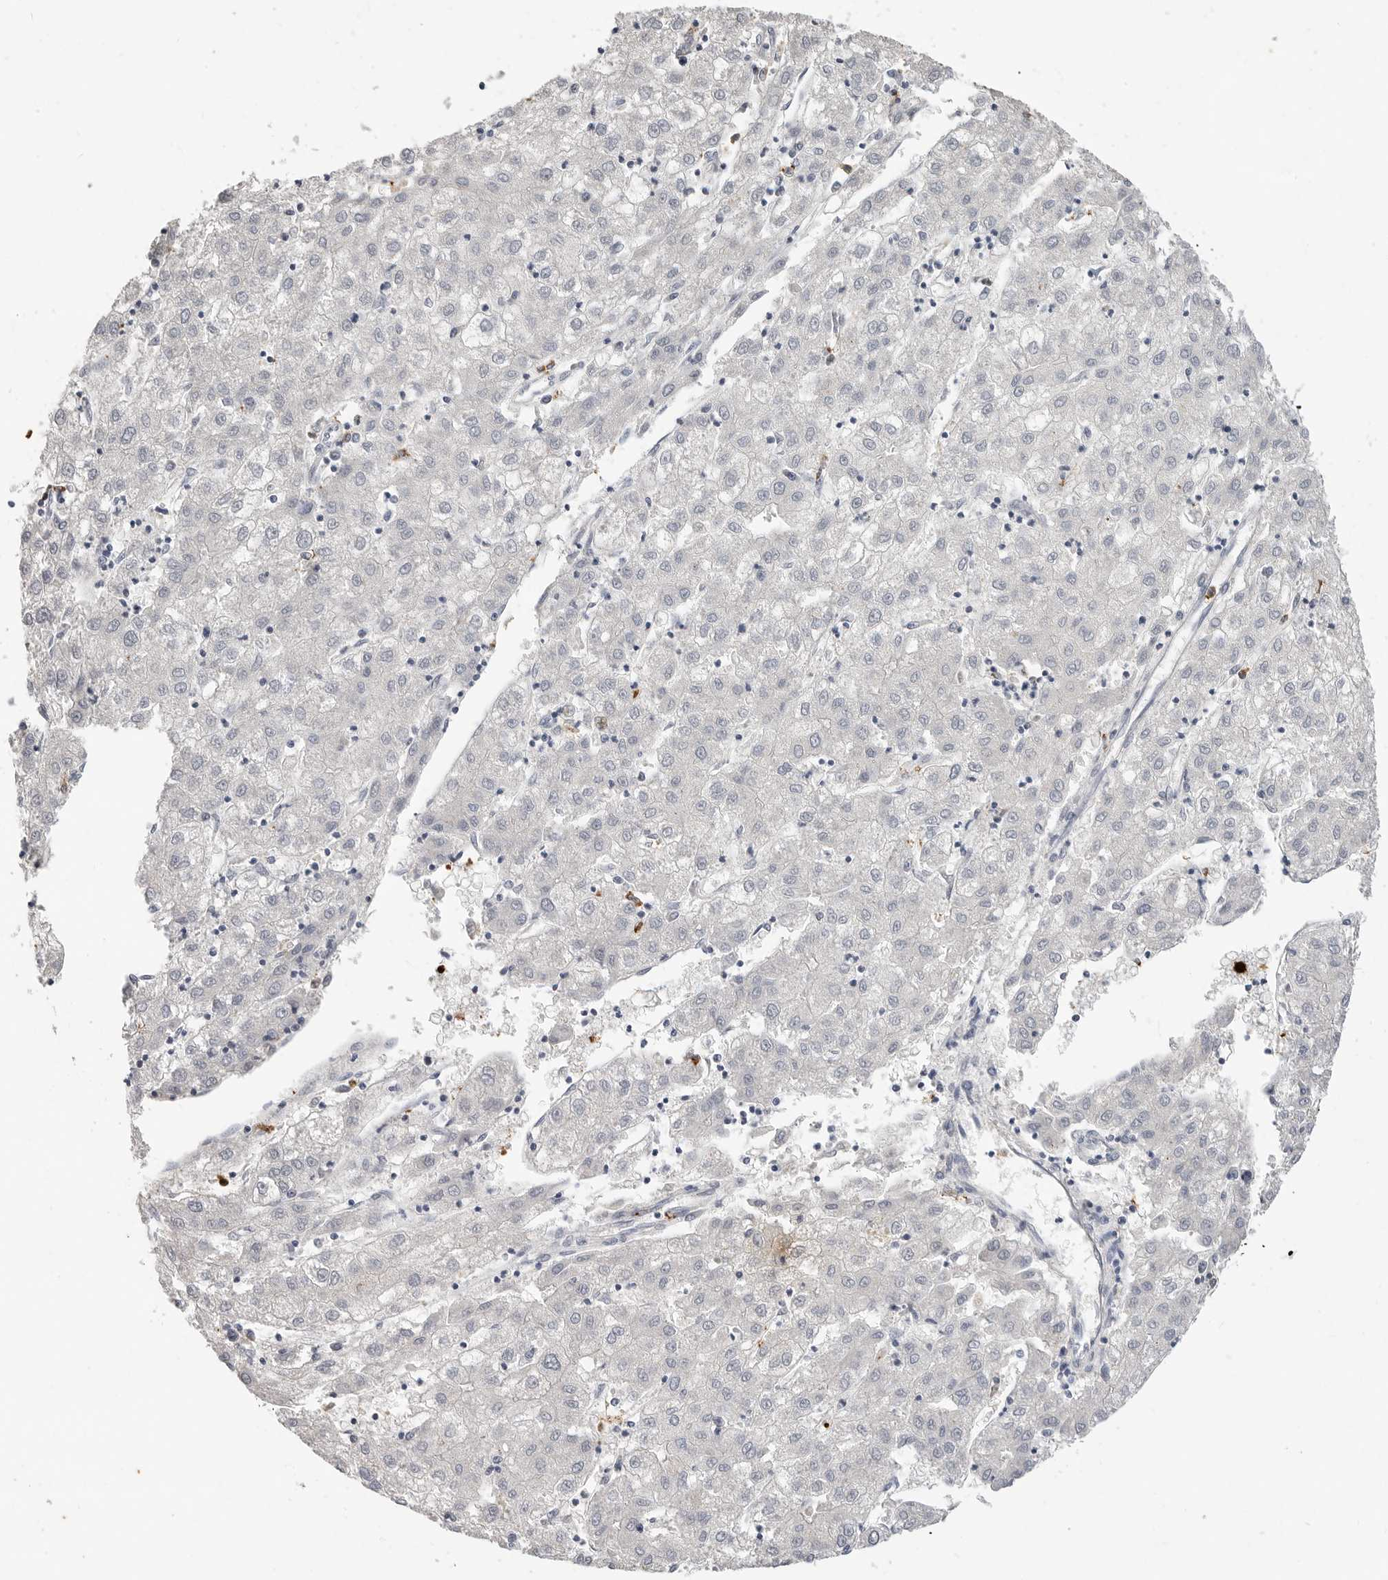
{"staining": {"intensity": "negative", "quantity": "none", "location": "none"}, "tissue": "liver cancer", "cell_type": "Tumor cells", "image_type": "cancer", "snomed": [{"axis": "morphology", "description": "Carcinoma, Hepatocellular, NOS"}, {"axis": "topography", "description": "Liver"}], "caption": "Immunohistochemical staining of human liver cancer shows no significant expression in tumor cells.", "gene": "LTBR", "patient": {"sex": "male", "age": 72}}